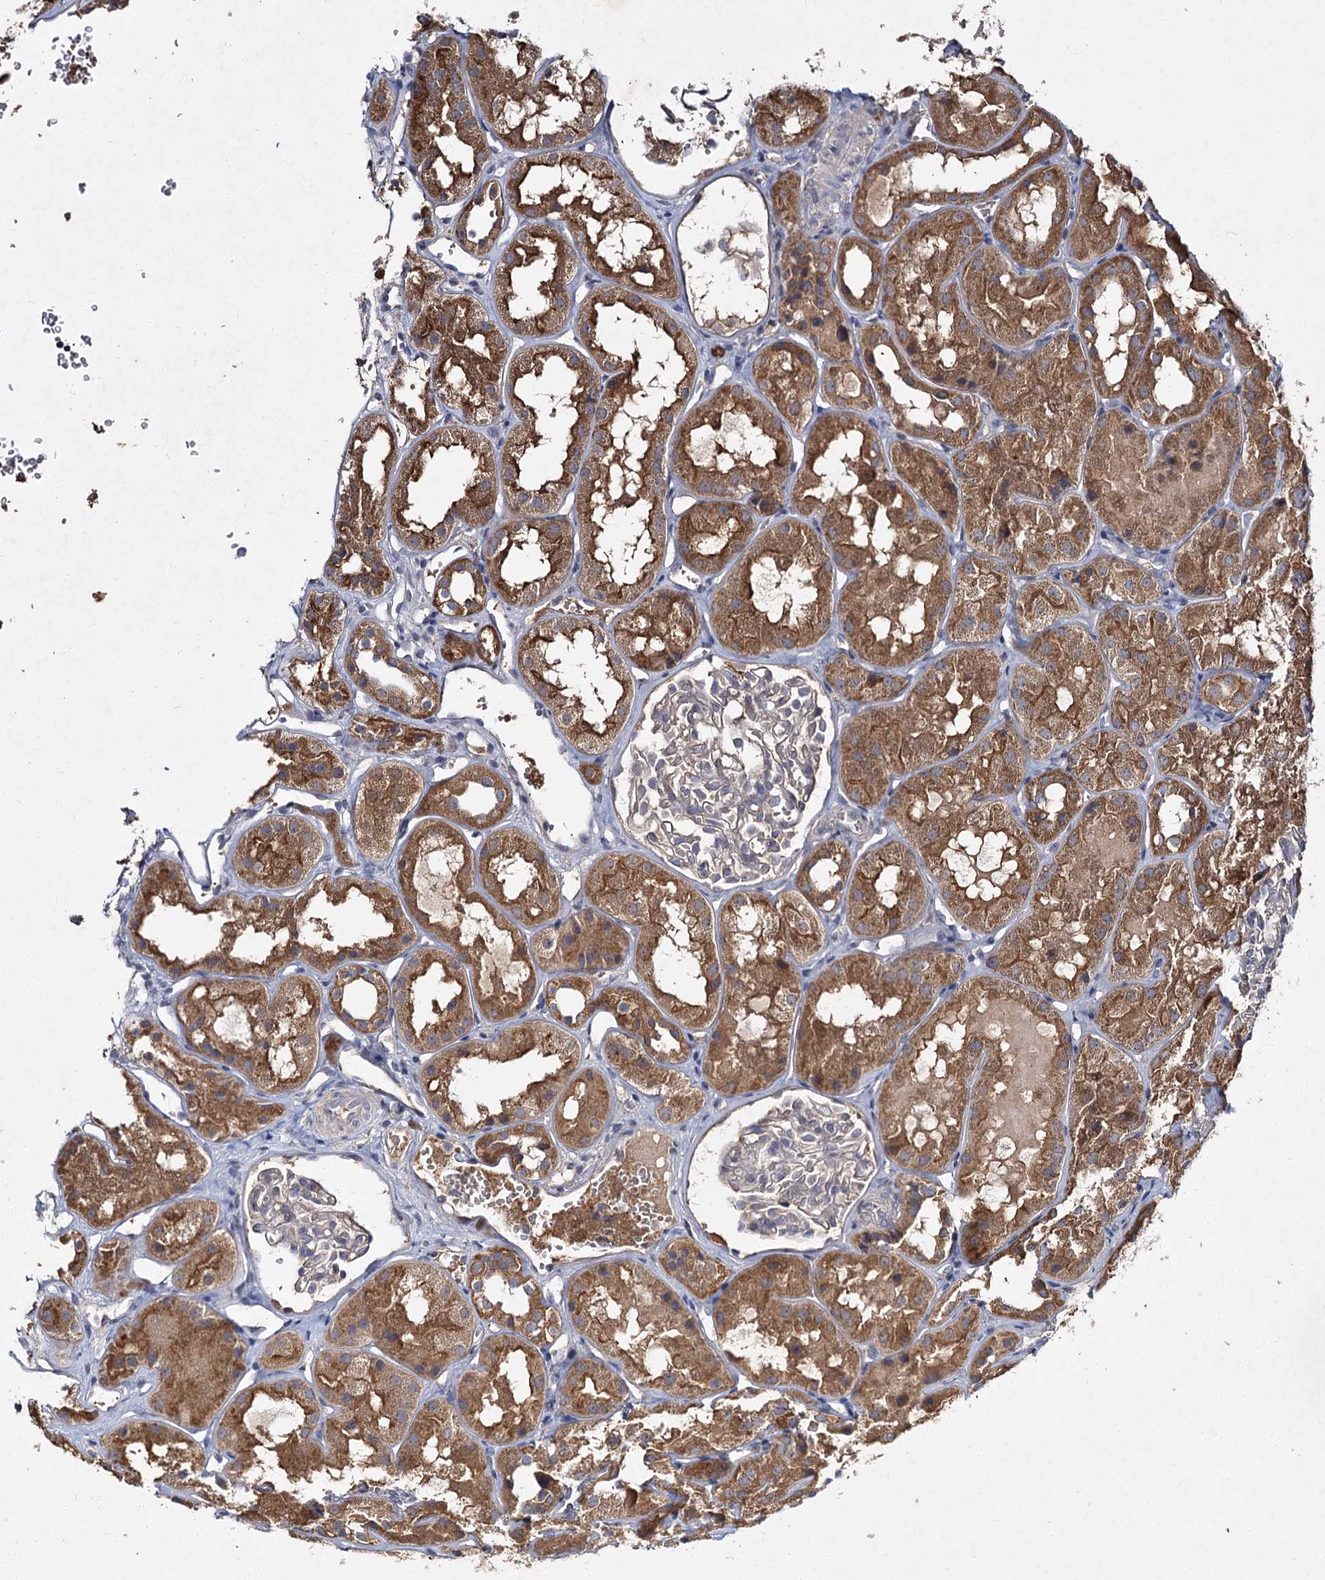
{"staining": {"intensity": "weak", "quantity": "<25%", "location": "cytoplasmic/membranous"}, "tissue": "kidney", "cell_type": "Cells in glomeruli", "image_type": "normal", "snomed": [{"axis": "morphology", "description": "Normal tissue, NOS"}, {"axis": "topography", "description": "Kidney"}], "caption": "A photomicrograph of human kidney is negative for staining in cells in glomeruli. (DAB (3,3'-diaminobenzidine) IHC, high magnification).", "gene": "MFN1", "patient": {"sex": "male", "age": 16}}